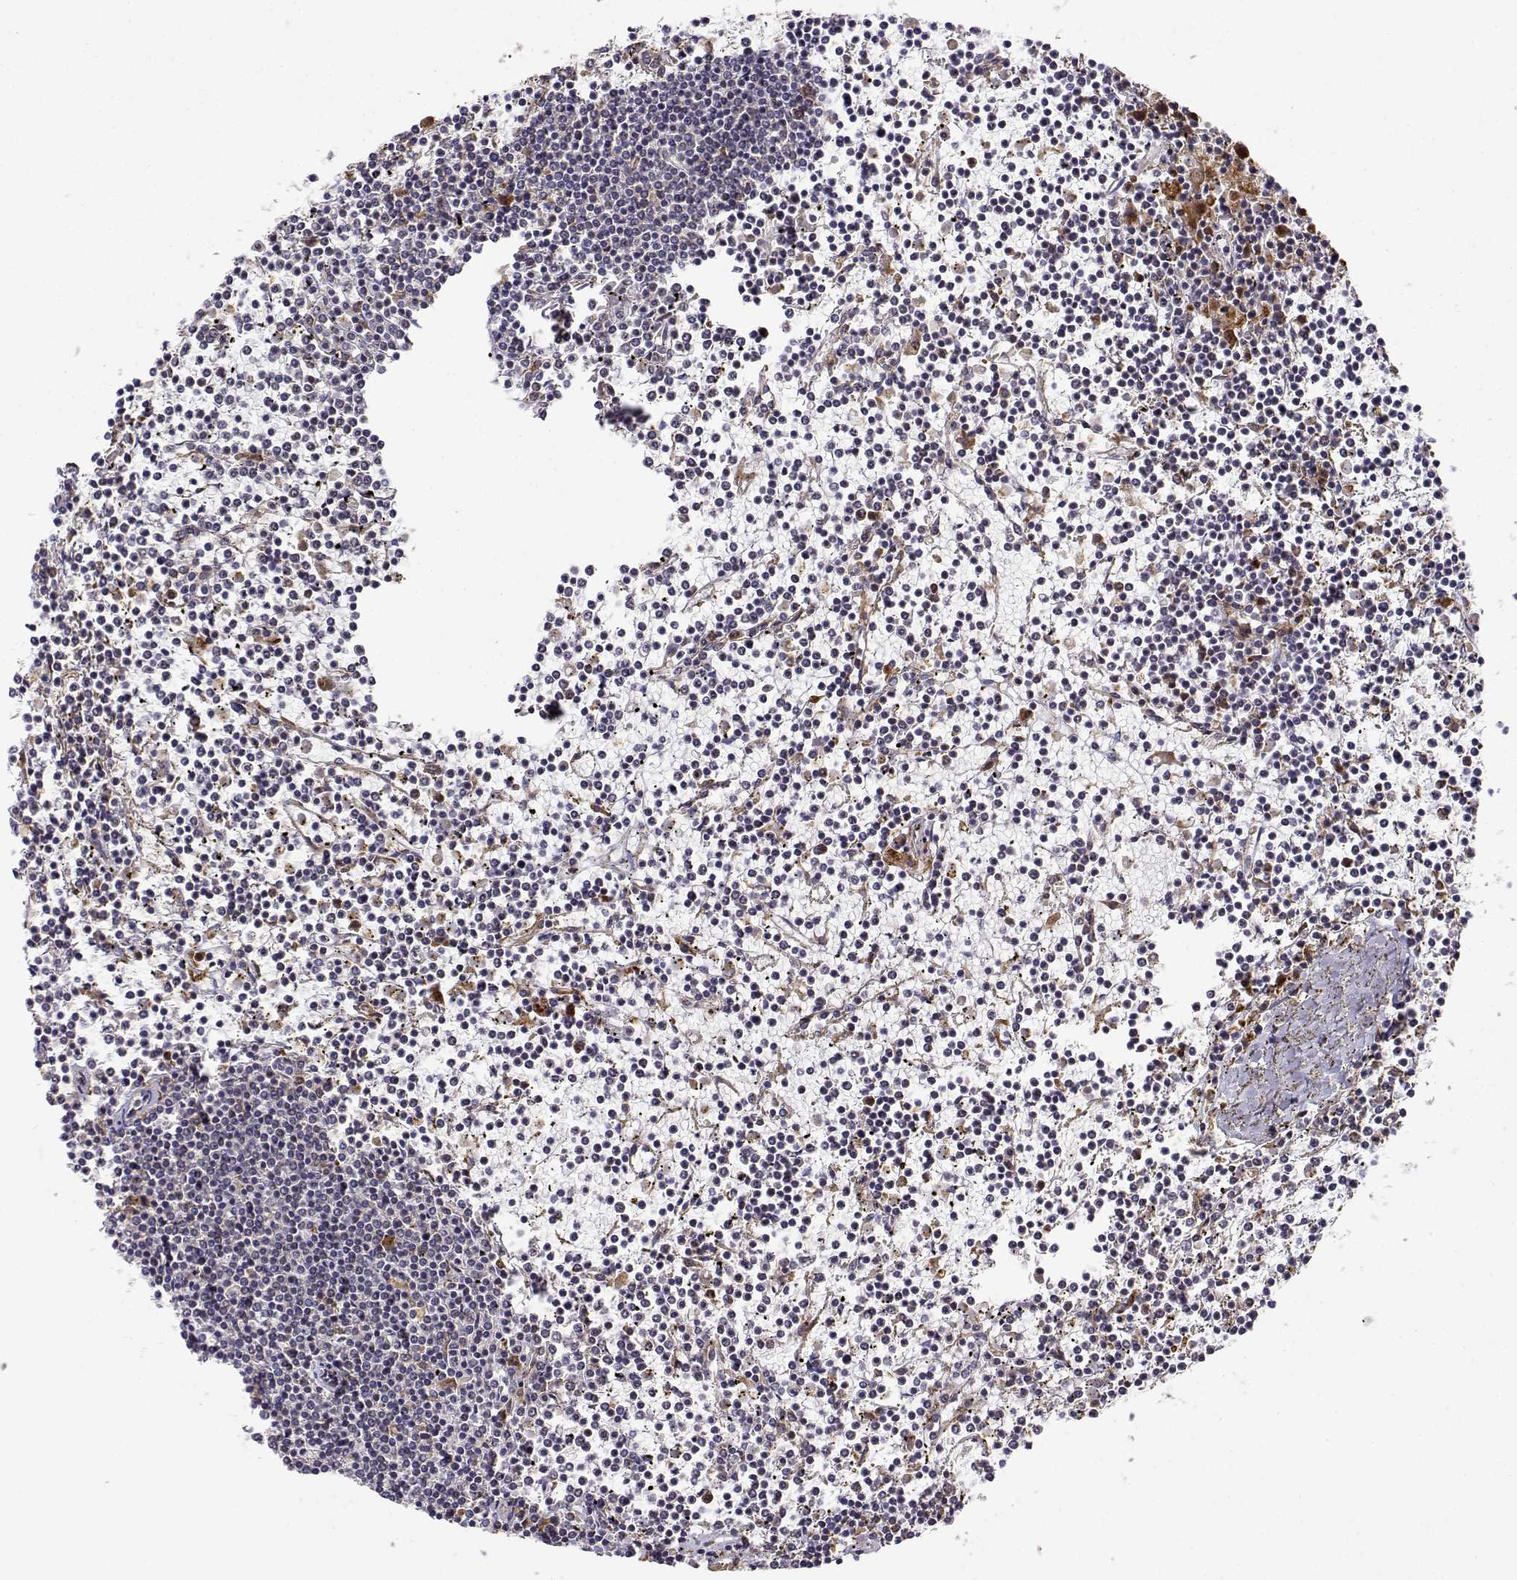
{"staining": {"intensity": "negative", "quantity": "none", "location": "none"}, "tissue": "lymphoma", "cell_type": "Tumor cells", "image_type": "cancer", "snomed": [{"axis": "morphology", "description": "Malignant lymphoma, non-Hodgkin's type, Low grade"}, {"axis": "topography", "description": "Spleen"}], "caption": "Immunohistochemical staining of low-grade malignant lymphoma, non-Hodgkin's type reveals no significant positivity in tumor cells. Brightfield microscopy of immunohistochemistry (IHC) stained with DAB (3,3'-diaminobenzidine) (brown) and hematoxylin (blue), captured at high magnification.", "gene": "RNF13", "patient": {"sex": "female", "age": 19}}